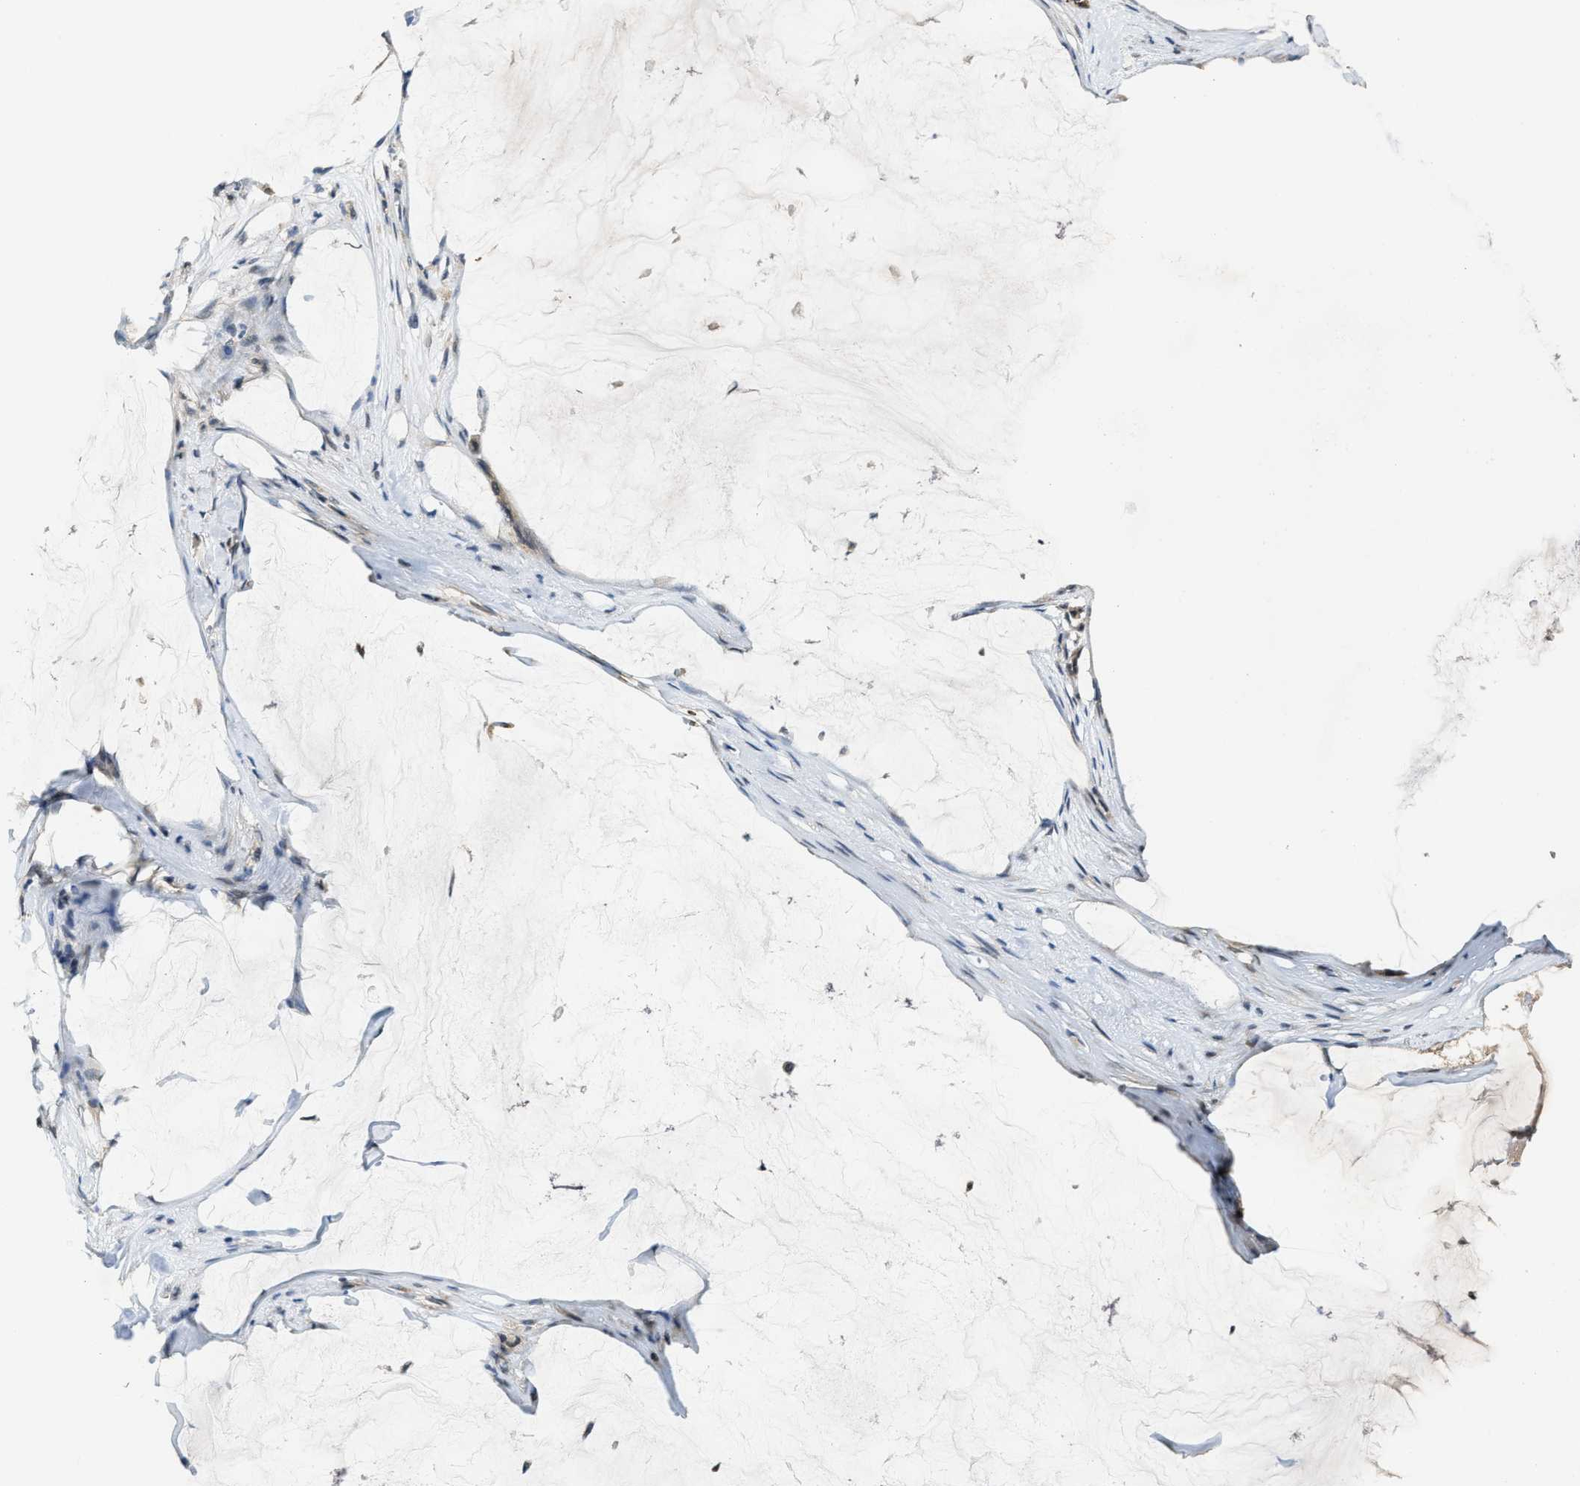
{"staining": {"intensity": "weak", "quantity": ">75%", "location": "cytoplasmic/membranous"}, "tissue": "pancreatic cancer", "cell_type": "Tumor cells", "image_type": "cancer", "snomed": [{"axis": "morphology", "description": "Adenocarcinoma, NOS"}, {"axis": "topography", "description": "Pancreas"}], "caption": "Pancreatic cancer tissue exhibits weak cytoplasmic/membranous expression in approximately >75% of tumor cells The staining was performed using DAB (3,3'-diaminobenzidine) to visualize the protein expression in brown, while the nuclei were stained in blue with hematoxylin (Magnification: 20x).", "gene": "KIF24", "patient": {"sex": "male", "age": 41}}